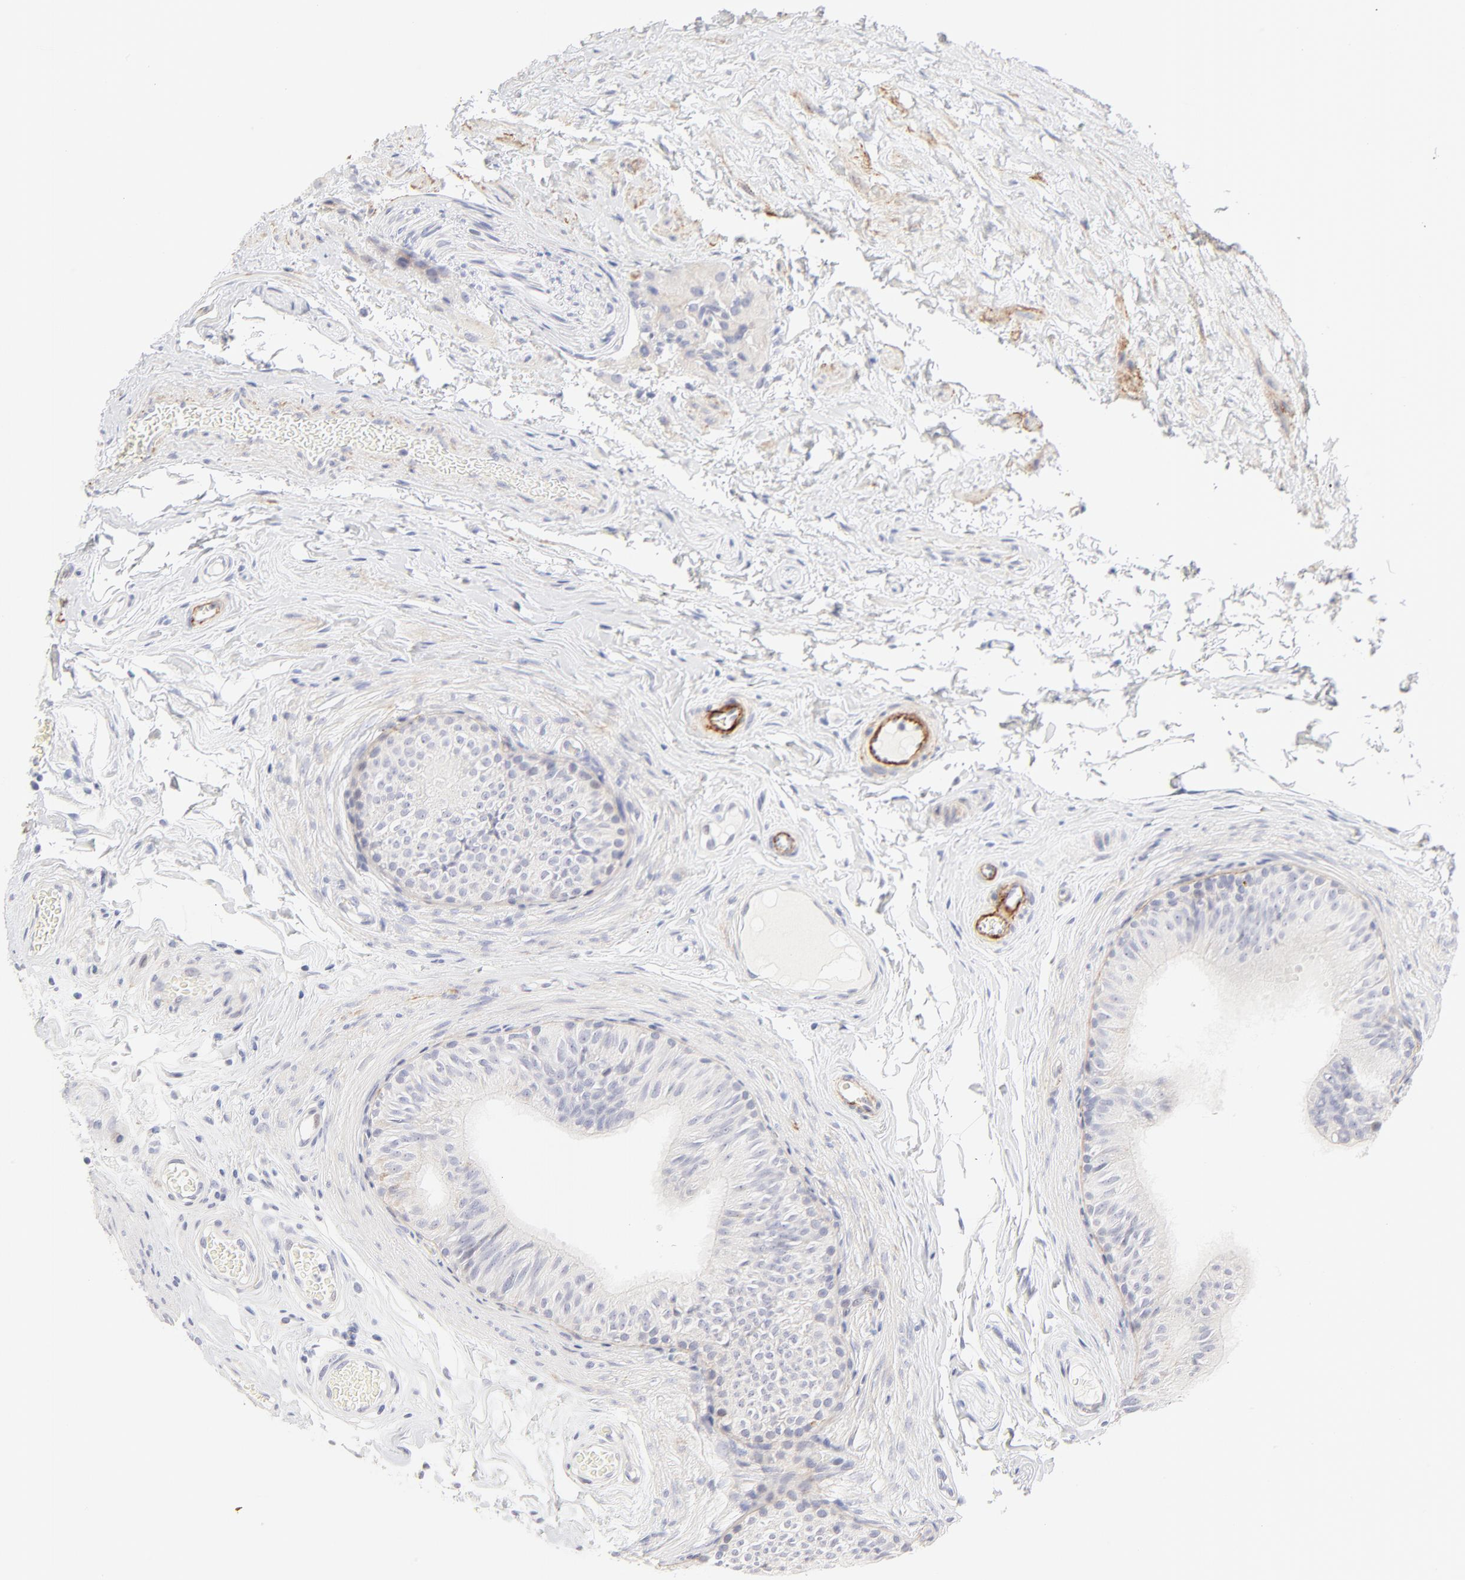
{"staining": {"intensity": "weak", "quantity": "25%-75%", "location": "cytoplasmic/membranous"}, "tissue": "epididymis", "cell_type": "Glandular cells", "image_type": "normal", "snomed": [{"axis": "morphology", "description": "Normal tissue, NOS"}, {"axis": "topography", "description": "Testis"}, {"axis": "topography", "description": "Epididymis"}], "caption": "A histopathology image of epididymis stained for a protein shows weak cytoplasmic/membranous brown staining in glandular cells. The staining was performed using DAB, with brown indicating positive protein expression. Nuclei are stained blue with hematoxylin.", "gene": "NPNT", "patient": {"sex": "male", "age": 36}}